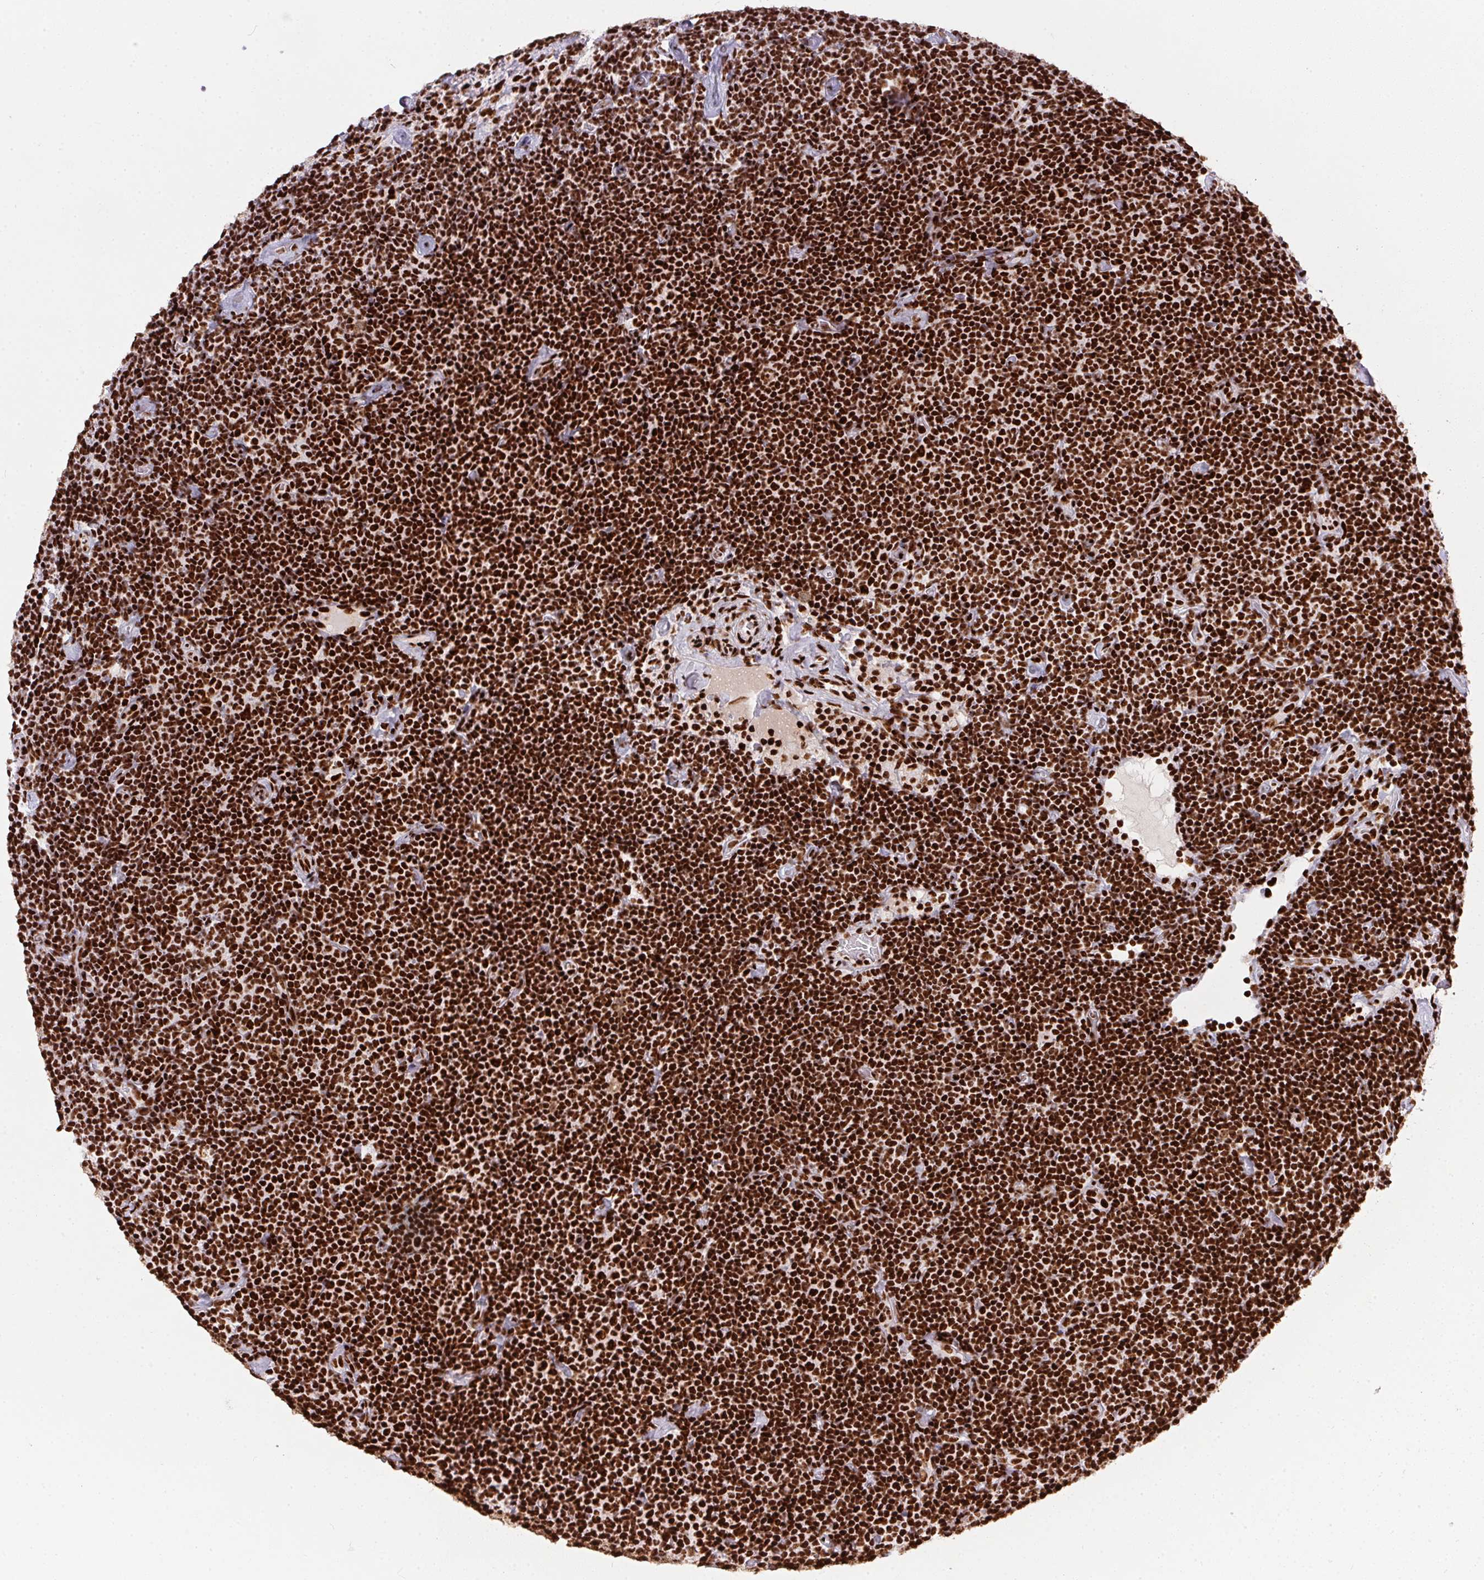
{"staining": {"intensity": "strong", "quantity": ">75%", "location": "nuclear"}, "tissue": "lymphoma", "cell_type": "Tumor cells", "image_type": "cancer", "snomed": [{"axis": "morphology", "description": "Malignant lymphoma, non-Hodgkin's type, Low grade"}, {"axis": "topography", "description": "Lymph node"}], "caption": "Brown immunohistochemical staining in human malignant lymphoma, non-Hodgkin's type (low-grade) shows strong nuclear expression in approximately >75% of tumor cells.", "gene": "PAGE3", "patient": {"sex": "male", "age": 81}}